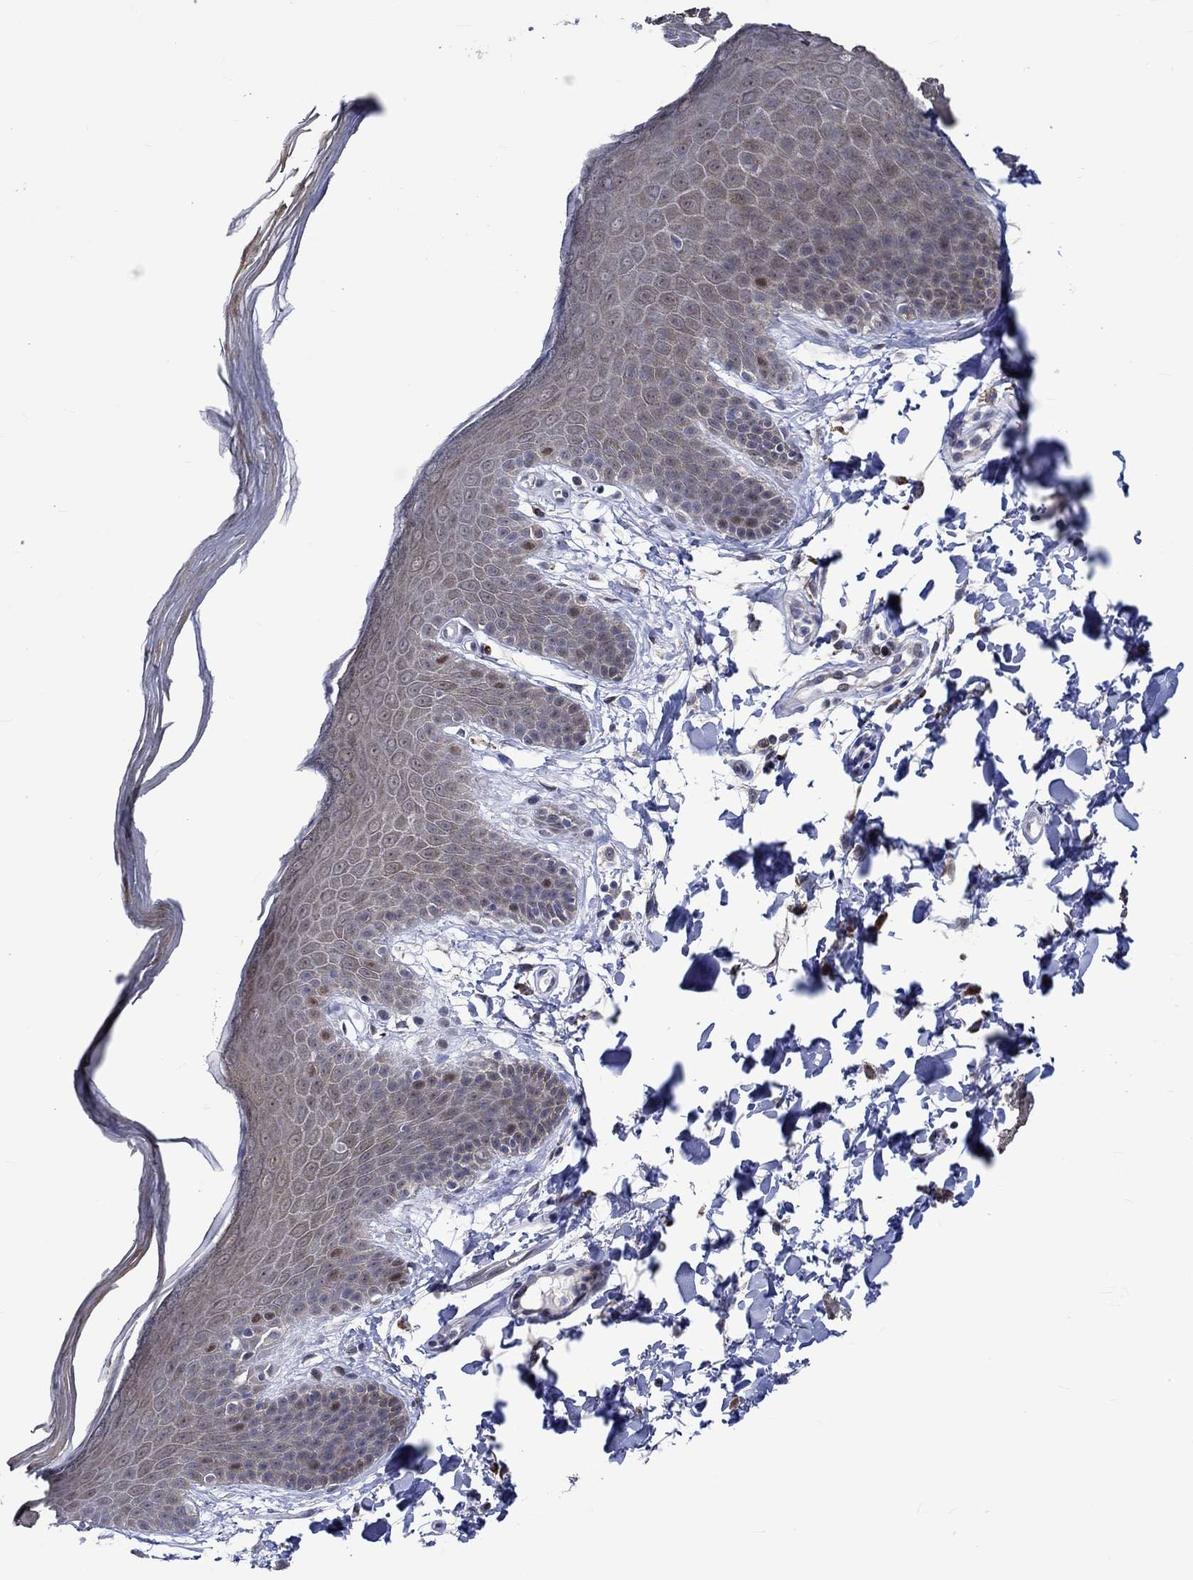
{"staining": {"intensity": "strong", "quantity": "<25%", "location": "nuclear"}, "tissue": "skin", "cell_type": "Epidermal cells", "image_type": "normal", "snomed": [{"axis": "morphology", "description": "Normal tissue, NOS"}, {"axis": "topography", "description": "Anal"}], "caption": "A photomicrograph showing strong nuclear positivity in approximately <25% of epidermal cells in benign skin, as visualized by brown immunohistochemical staining.", "gene": "E2F8", "patient": {"sex": "male", "age": 53}}